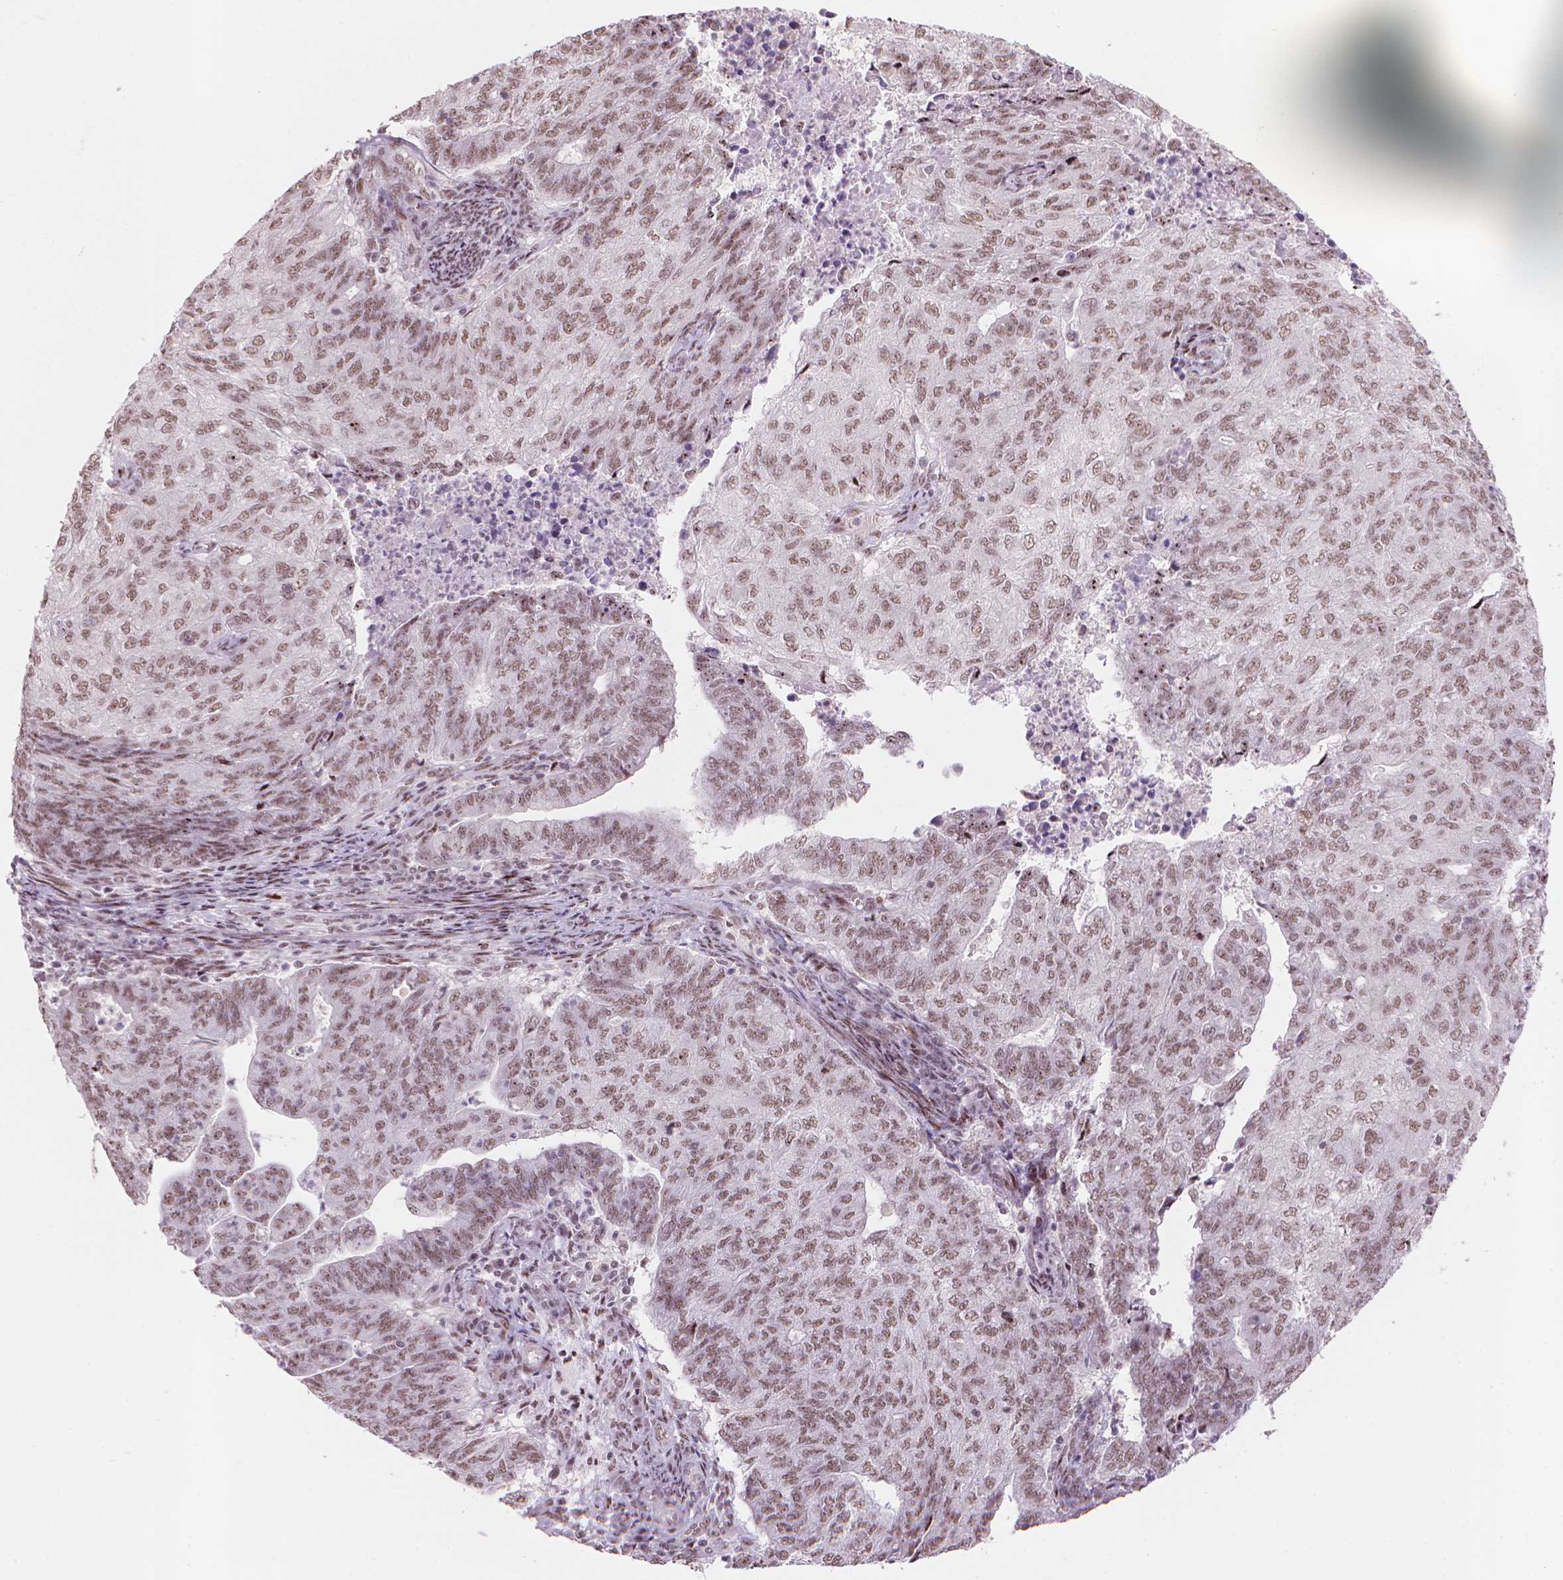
{"staining": {"intensity": "moderate", "quantity": ">75%", "location": "nuclear"}, "tissue": "endometrial cancer", "cell_type": "Tumor cells", "image_type": "cancer", "snomed": [{"axis": "morphology", "description": "Adenocarcinoma, NOS"}, {"axis": "topography", "description": "Endometrium"}], "caption": "Tumor cells display medium levels of moderate nuclear positivity in about >75% of cells in human endometrial cancer (adenocarcinoma).", "gene": "HES7", "patient": {"sex": "female", "age": 82}}